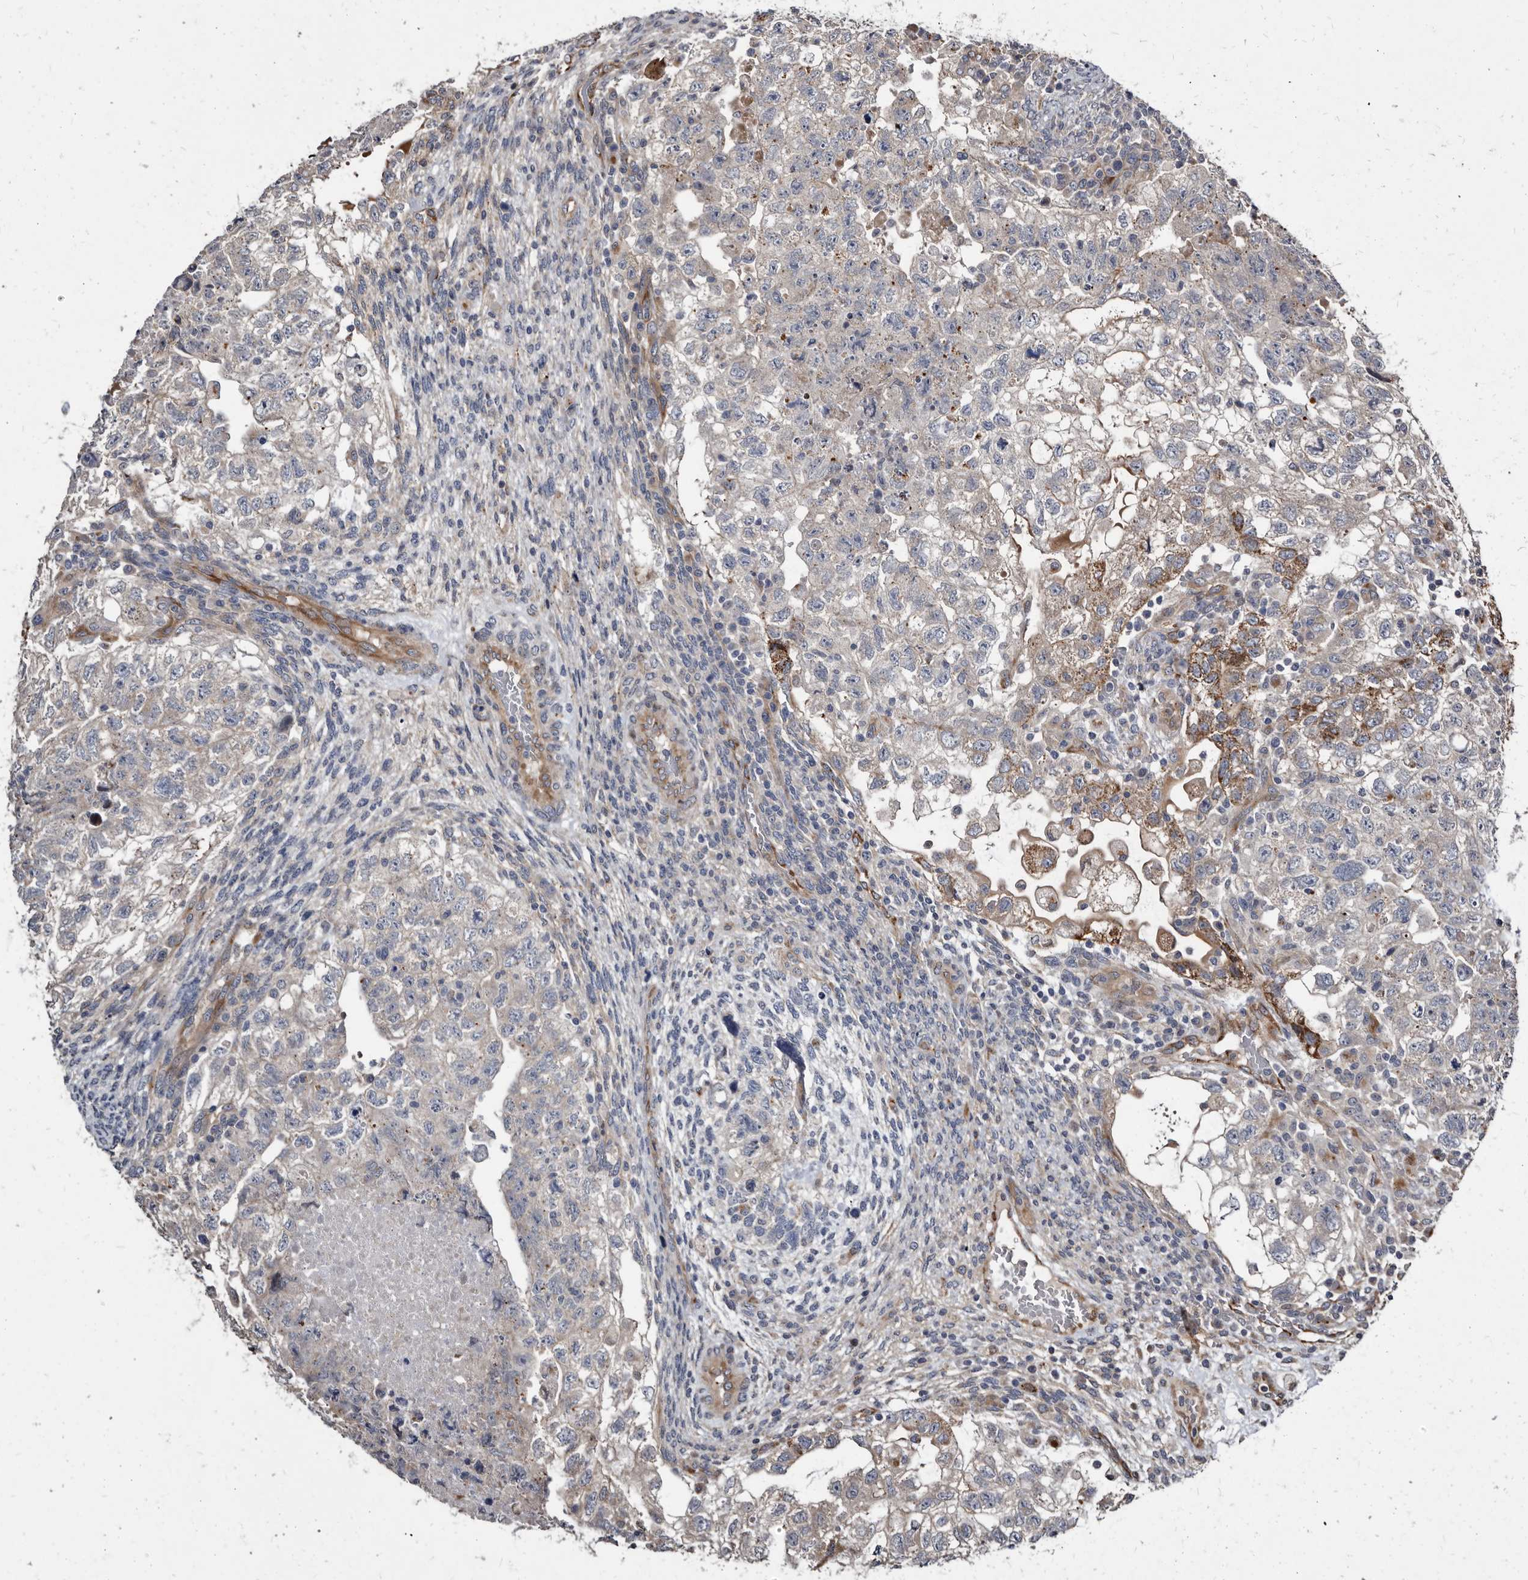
{"staining": {"intensity": "moderate", "quantity": "<25%", "location": "cytoplasmic/membranous"}, "tissue": "testis cancer", "cell_type": "Tumor cells", "image_type": "cancer", "snomed": [{"axis": "morphology", "description": "Carcinoma, Embryonal, NOS"}, {"axis": "topography", "description": "Testis"}], "caption": "IHC of testis cancer (embryonal carcinoma) shows low levels of moderate cytoplasmic/membranous expression in approximately <25% of tumor cells. The staining was performed using DAB (3,3'-diaminobenzidine), with brown indicating positive protein expression. Nuclei are stained blue with hematoxylin.", "gene": "CTSA", "patient": {"sex": "male", "age": 36}}